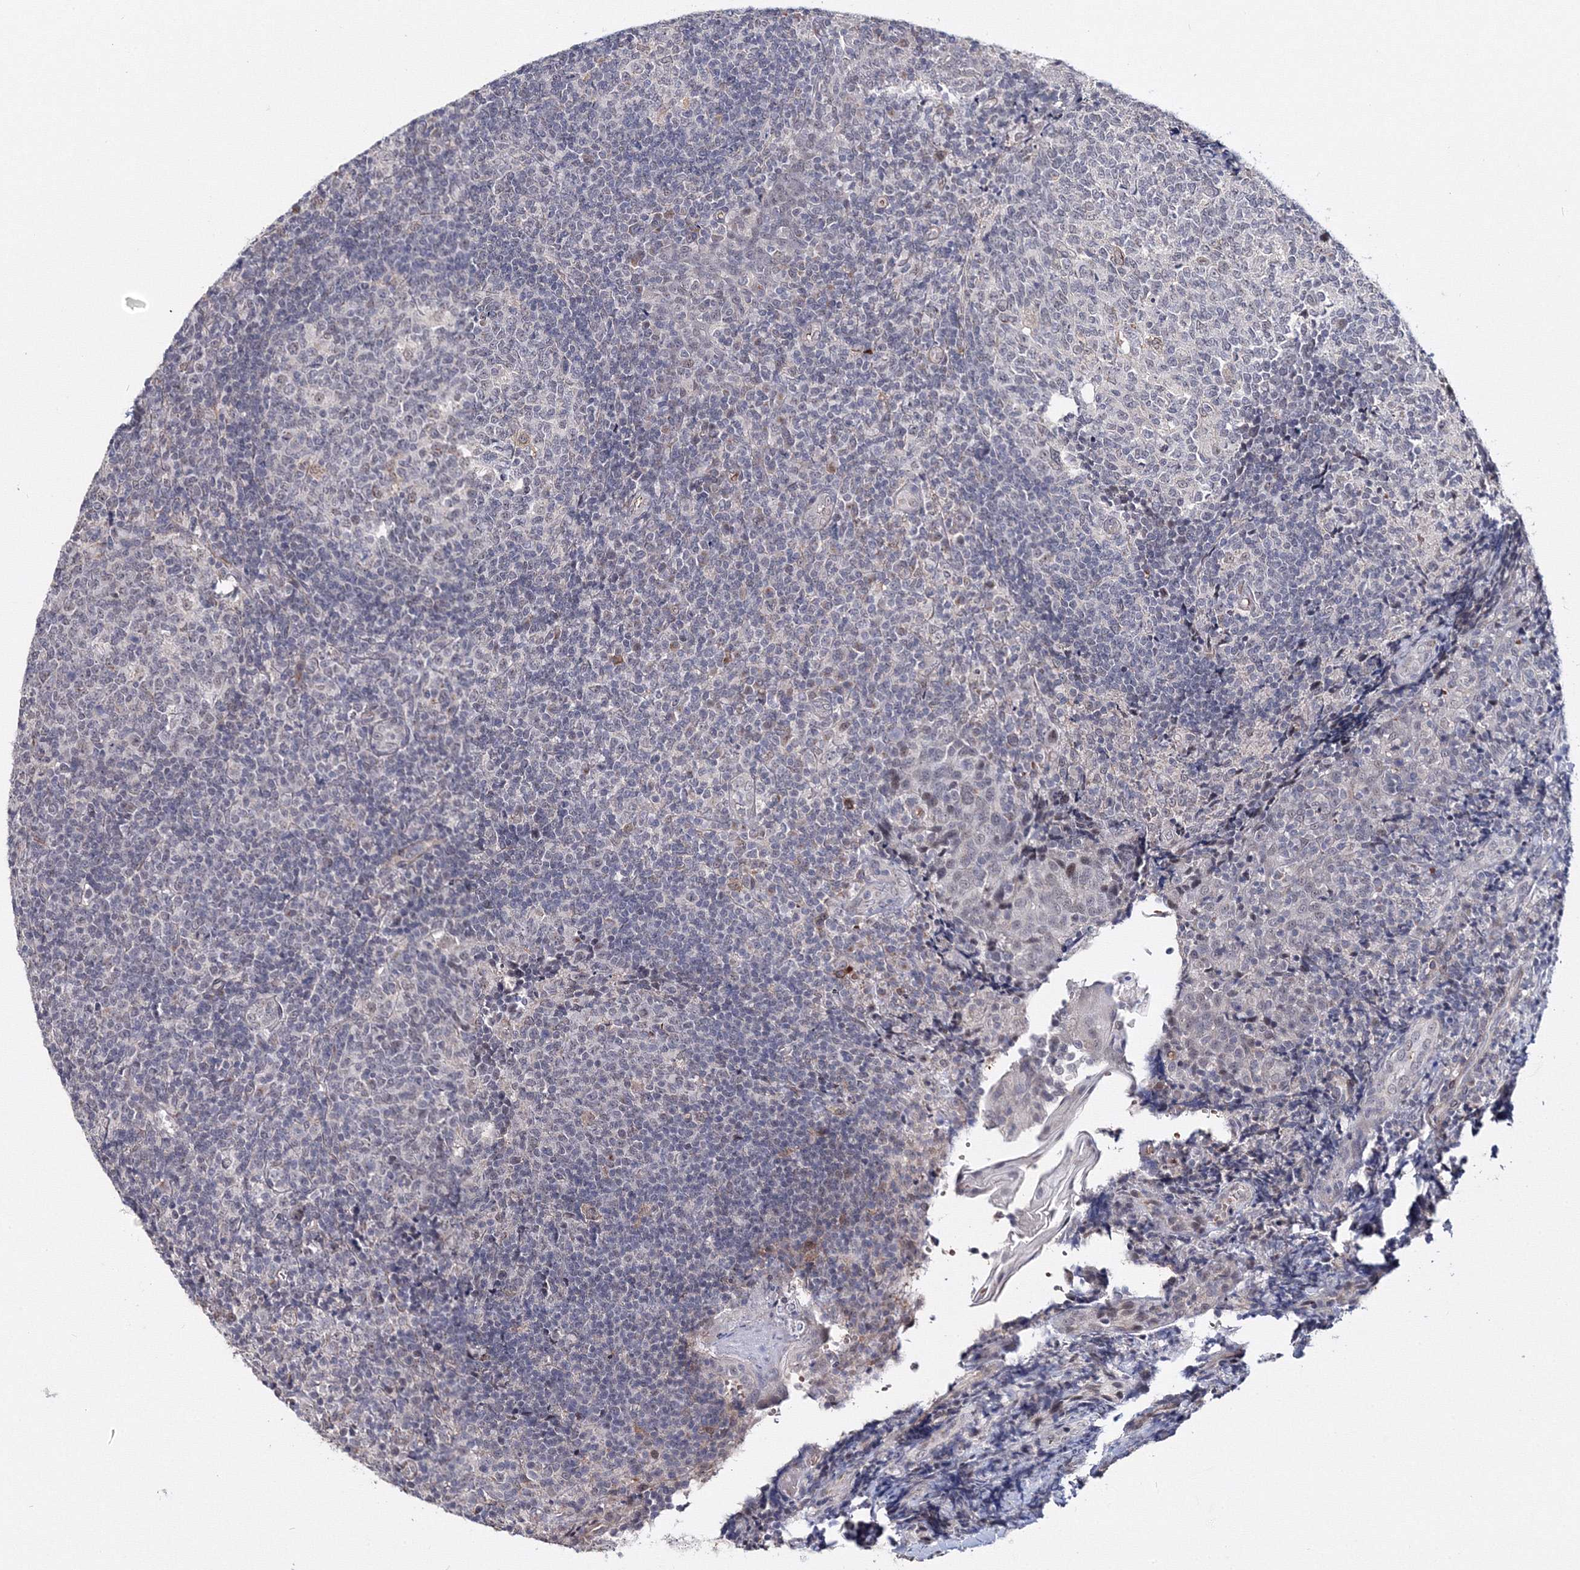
{"staining": {"intensity": "negative", "quantity": "none", "location": "none"}, "tissue": "tonsil", "cell_type": "Germinal center cells", "image_type": "normal", "snomed": [{"axis": "morphology", "description": "Normal tissue, NOS"}, {"axis": "topography", "description": "Tonsil"}], "caption": "This is an immunohistochemistry histopathology image of normal human tonsil. There is no expression in germinal center cells.", "gene": "C11orf52", "patient": {"sex": "female", "age": 19}}